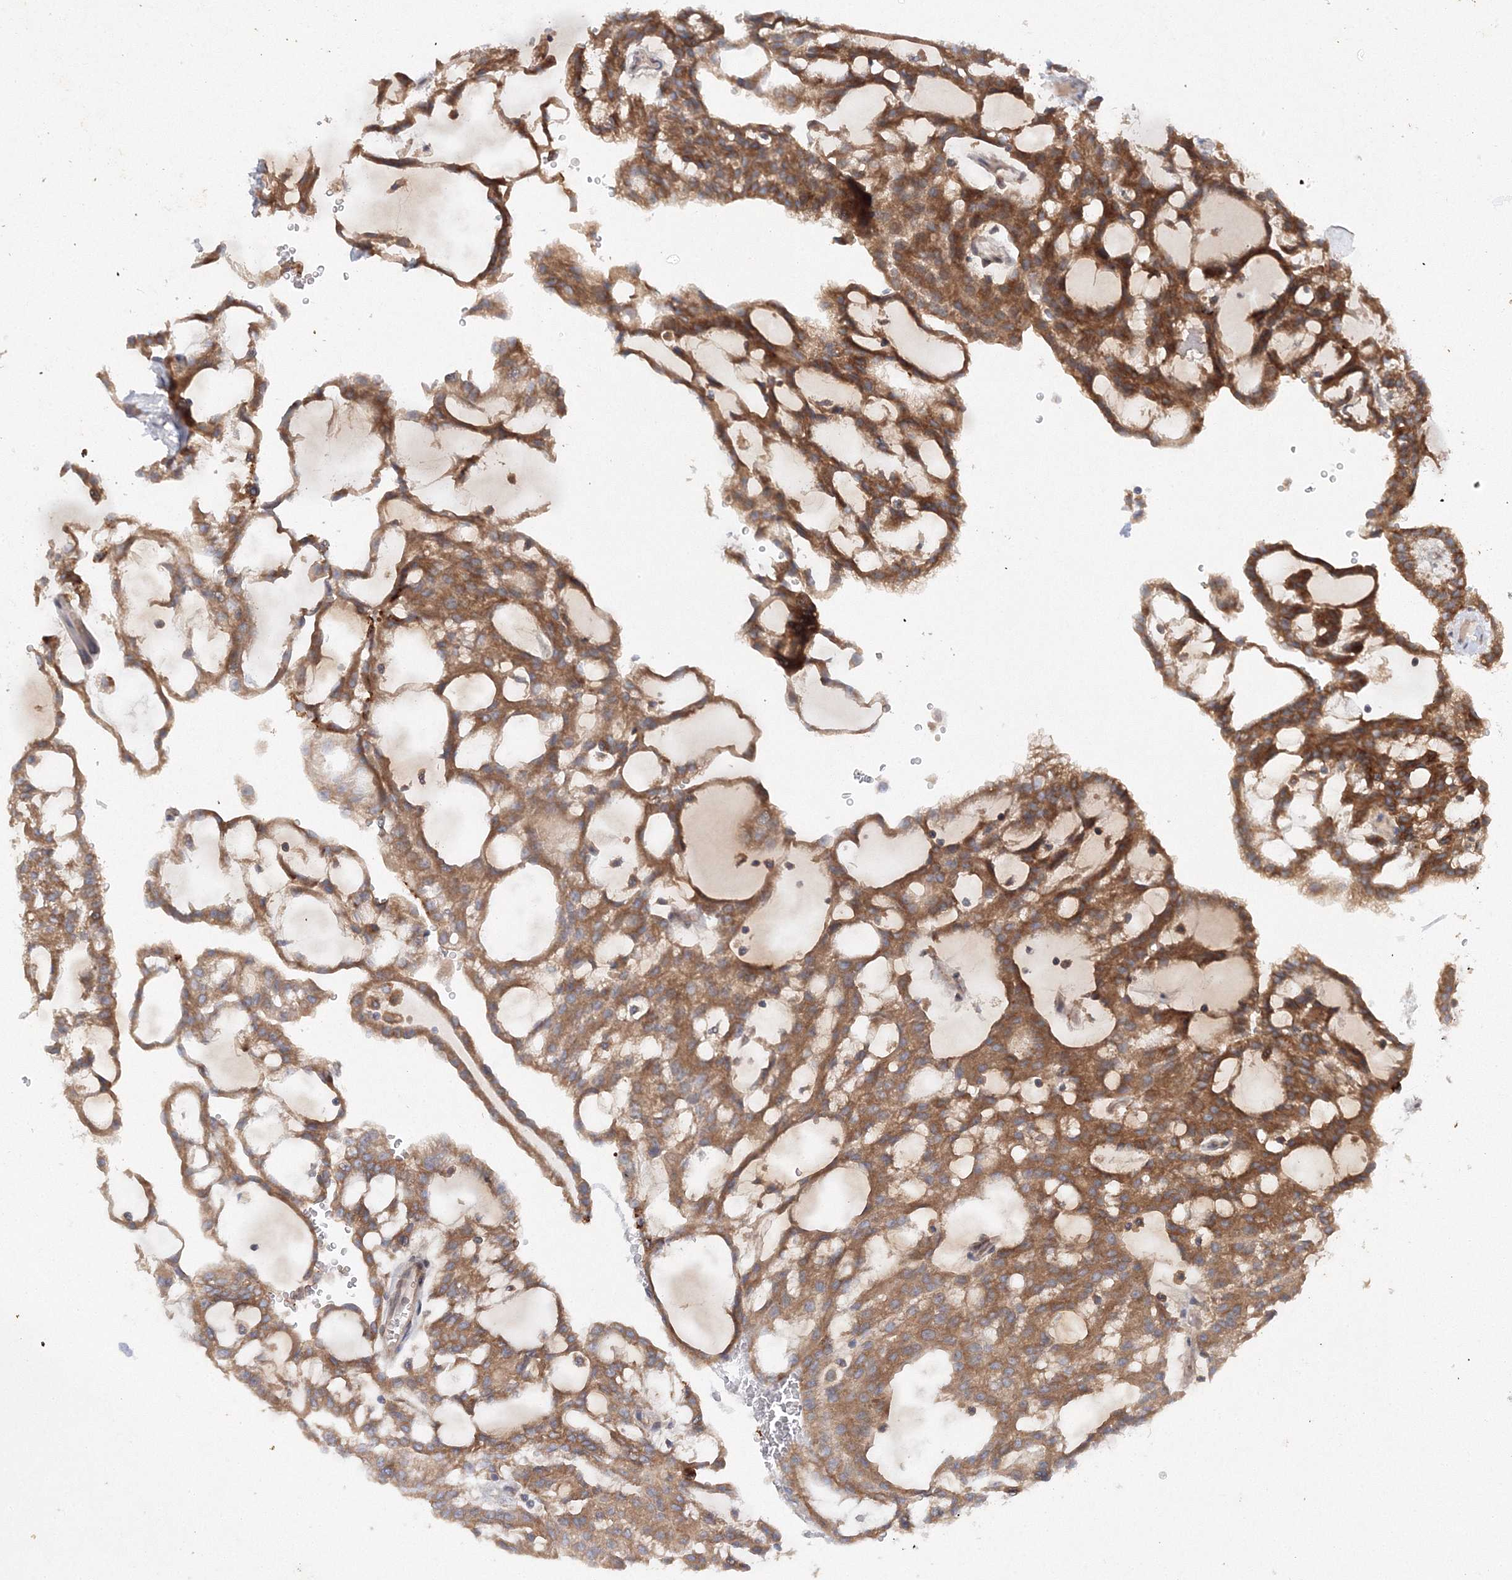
{"staining": {"intensity": "moderate", "quantity": ">75%", "location": "cytoplasmic/membranous"}, "tissue": "renal cancer", "cell_type": "Tumor cells", "image_type": "cancer", "snomed": [{"axis": "morphology", "description": "Adenocarcinoma, NOS"}, {"axis": "topography", "description": "Kidney"}], "caption": "High-magnification brightfield microscopy of renal cancer stained with DAB (brown) and counterstained with hematoxylin (blue). tumor cells exhibit moderate cytoplasmic/membranous staining is seen in approximately>75% of cells.", "gene": "SLC36A1", "patient": {"sex": "male", "age": 63}}